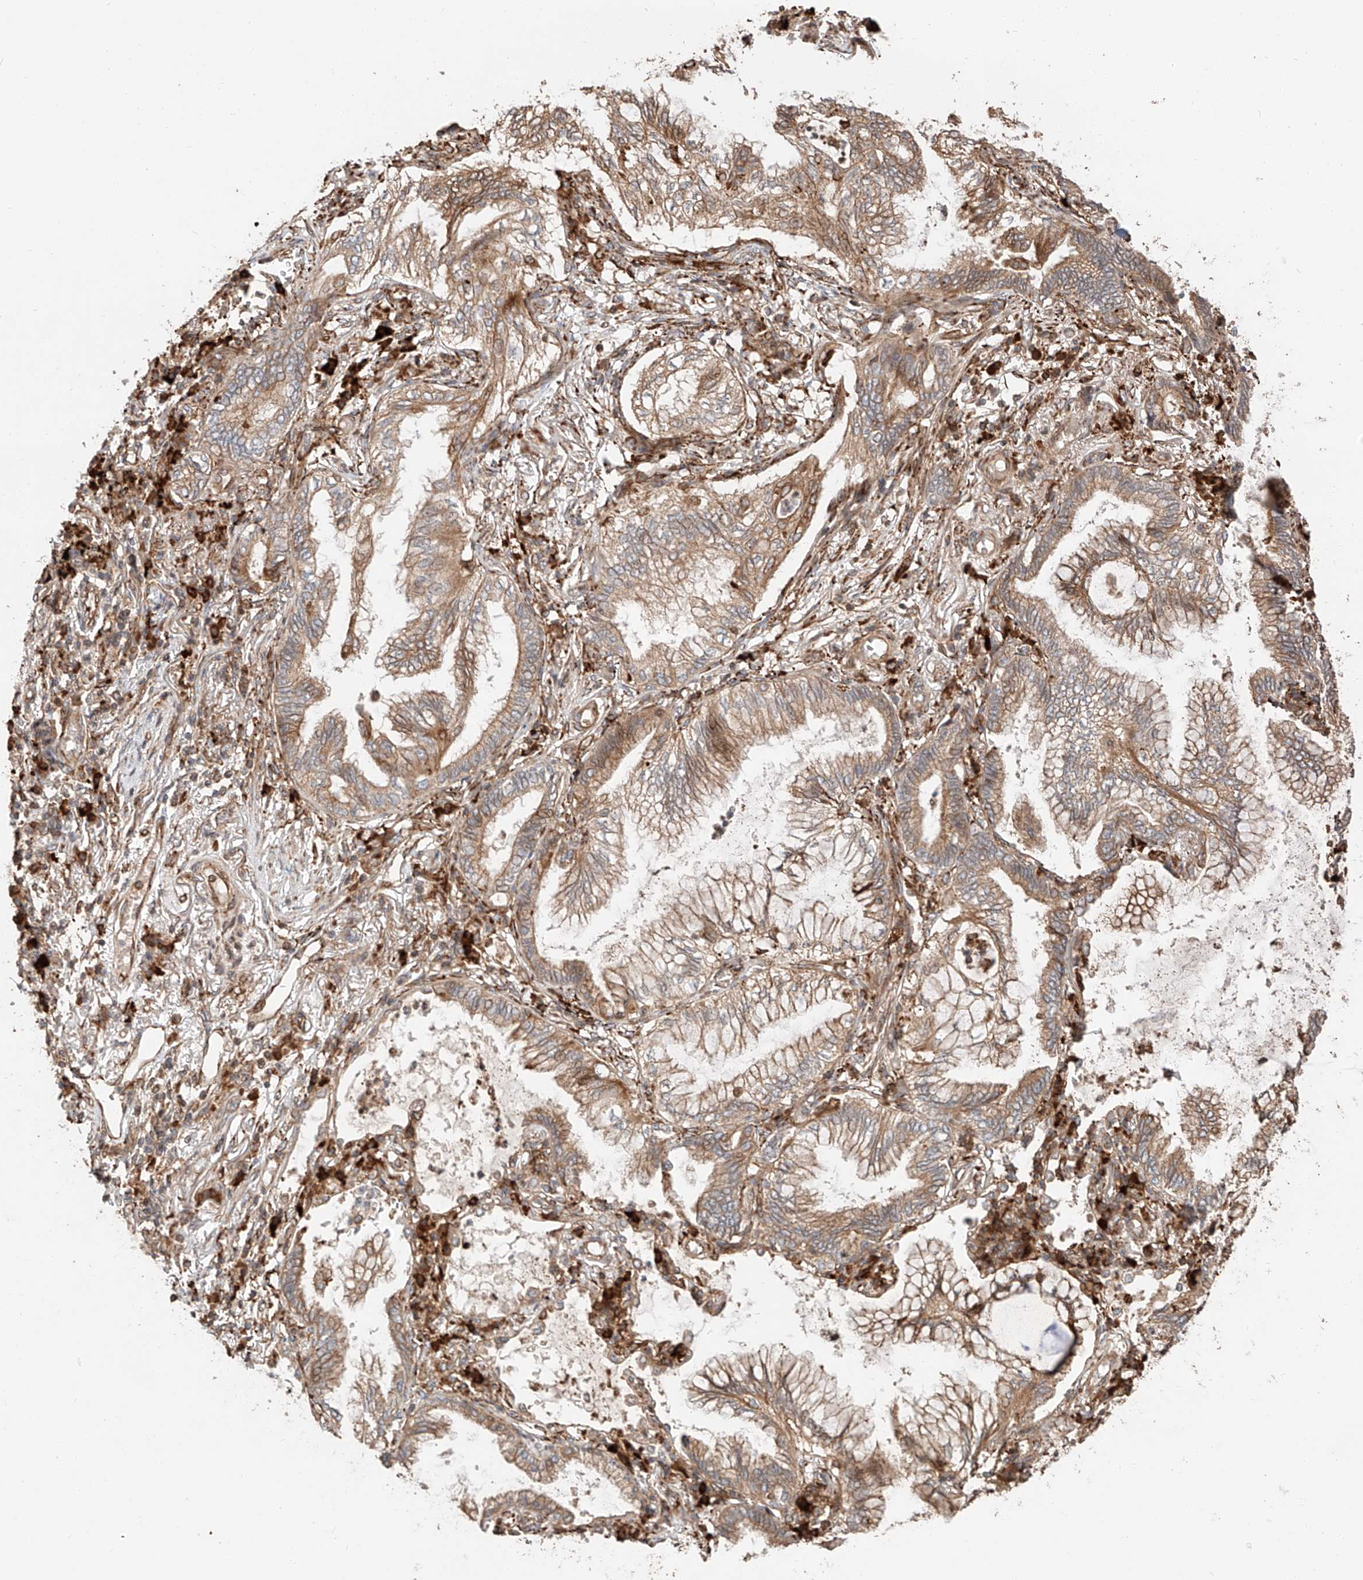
{"staining": {"intensity": "moderate", "quantity": ">75%", "location": "cytoplasmic/membranous"}, "tissue": "lung cancer", "cell_type": "Tumor cells", "image_type": "cancer", "snomed": [{"axis": "morphology", "description": "Adenocarcinoma, NOS"}, {"axis": "topography", "description": "Lung"}], "caption": "DAB immunohistochemical staining of human lung adenocarcinoma exhibits moderate cytoplasmic/membranous protein expression in about >75% of tumor cells.", "gene": "ZNF84", "patient": {"sex": "female", "age": 70}}